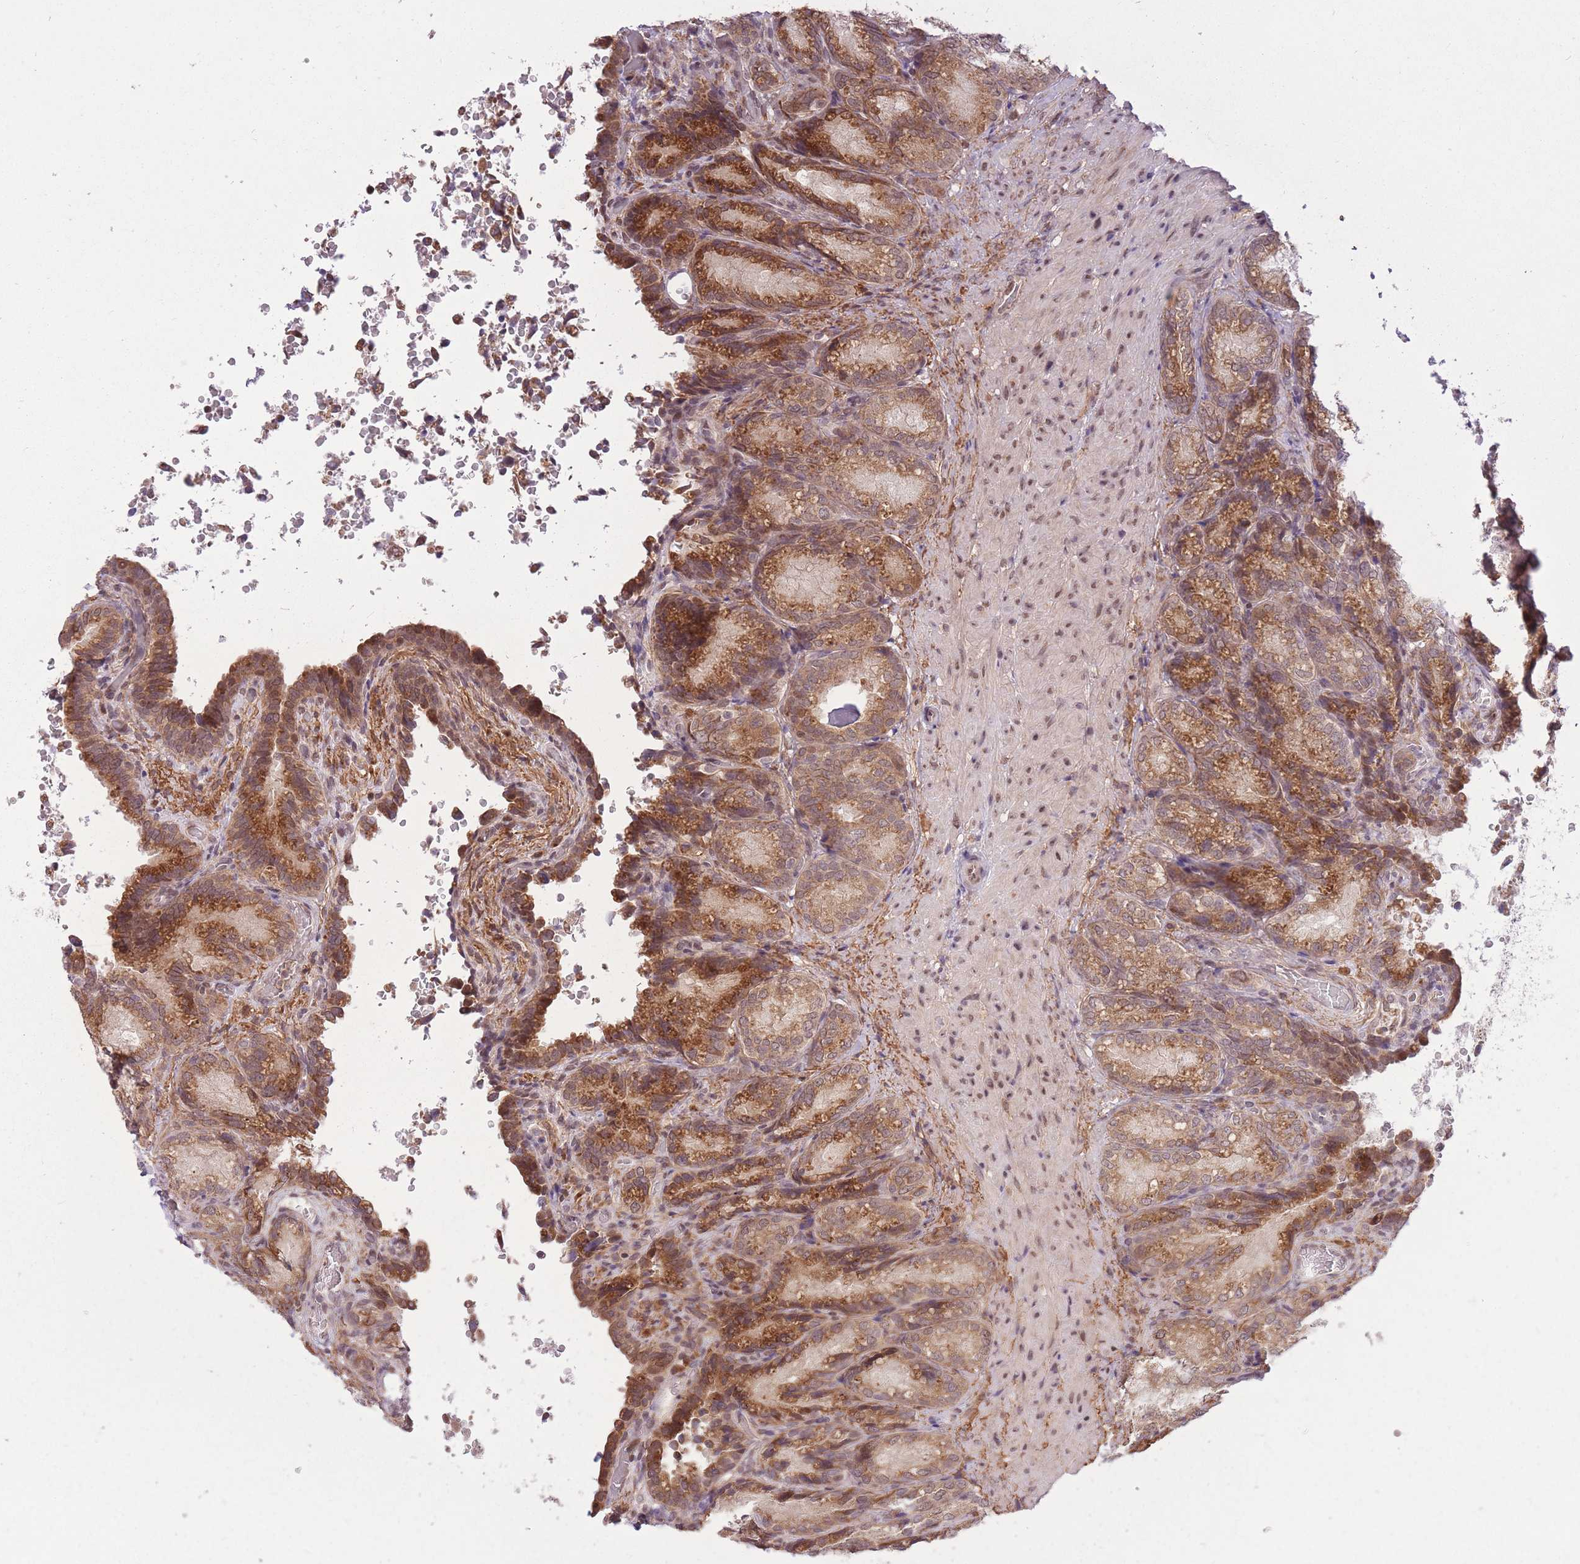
{"staining": {"intensity": "moderate", "quantity": ">75%", "location": "cytoplasmic/membranous,nuclear"}, "tissue": "seminal vesicle", "cell_type": "Glandular cells", "image_type": "normal", "snomed": [{"axis": "morphology", "description": "Normal tissue, NOS"}, {"axis": "topography", "description": "Seminal veicle"}], "caption": "Moderate cytoplasmic/membranous,nuclear staining for a protein is appreciated in about >75% of glandular cells of benign seminal vesicle using immunohistochemistry.", "gene": "ZNF391", "patient": {"sex": "male", "age": 58}}